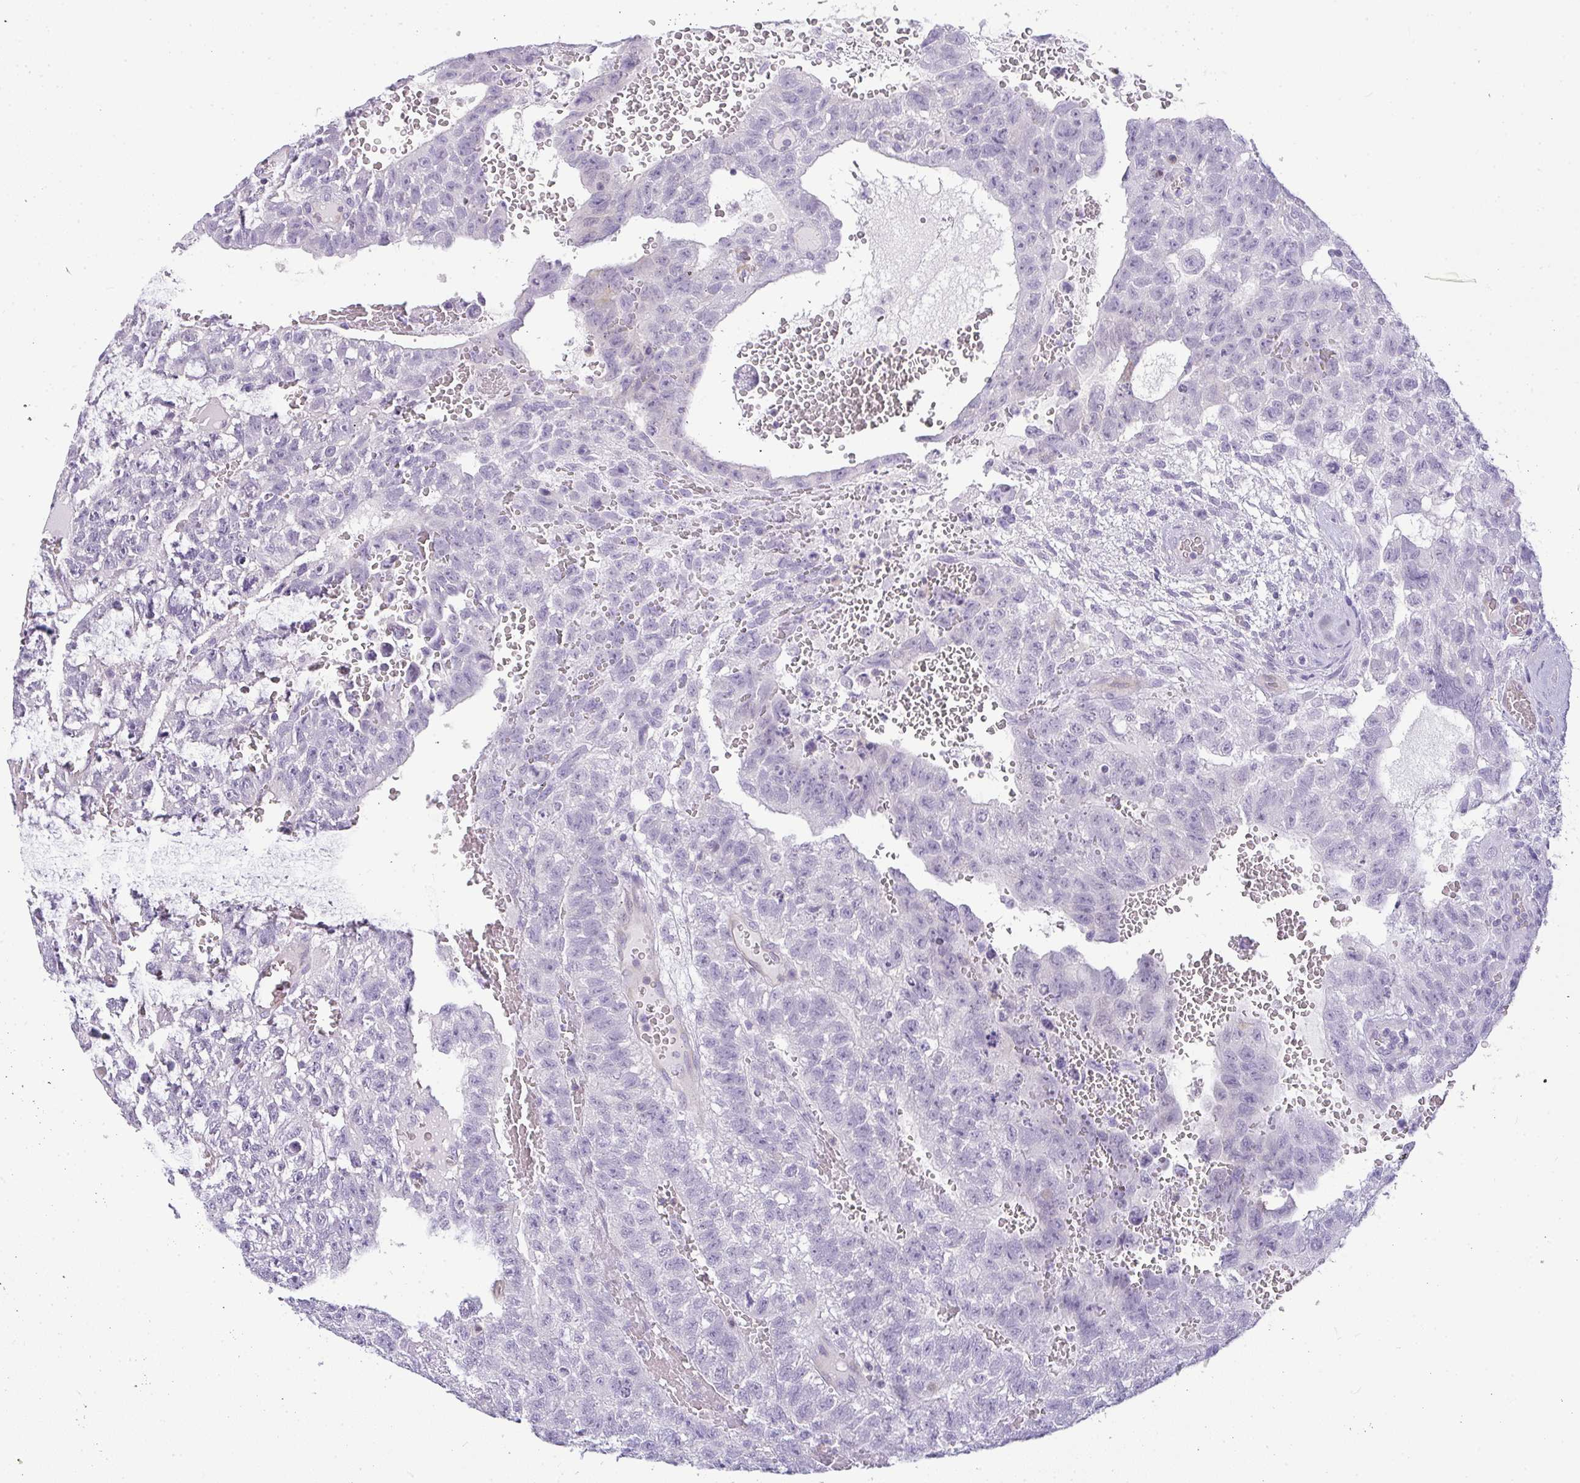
{"staining": {"intensity": "negative", "quantity": "none", "location": "none"}, "tissue": "testis cancer", "cell_type": "Tumor cells", "image_type": "cancer", "snomed": [{"axis": "morphology", "description": "Carcinoma, Embryonal, NOS"}, {"axis": "topography", "description": "Testis"}], "caption": "The histopathology image shows no staining of tumor cells in testis embryonal carcinoma. Nuclei are stained in blue.", "gene": "LIPE", "patient": {"sex": "male", "age": 26}}